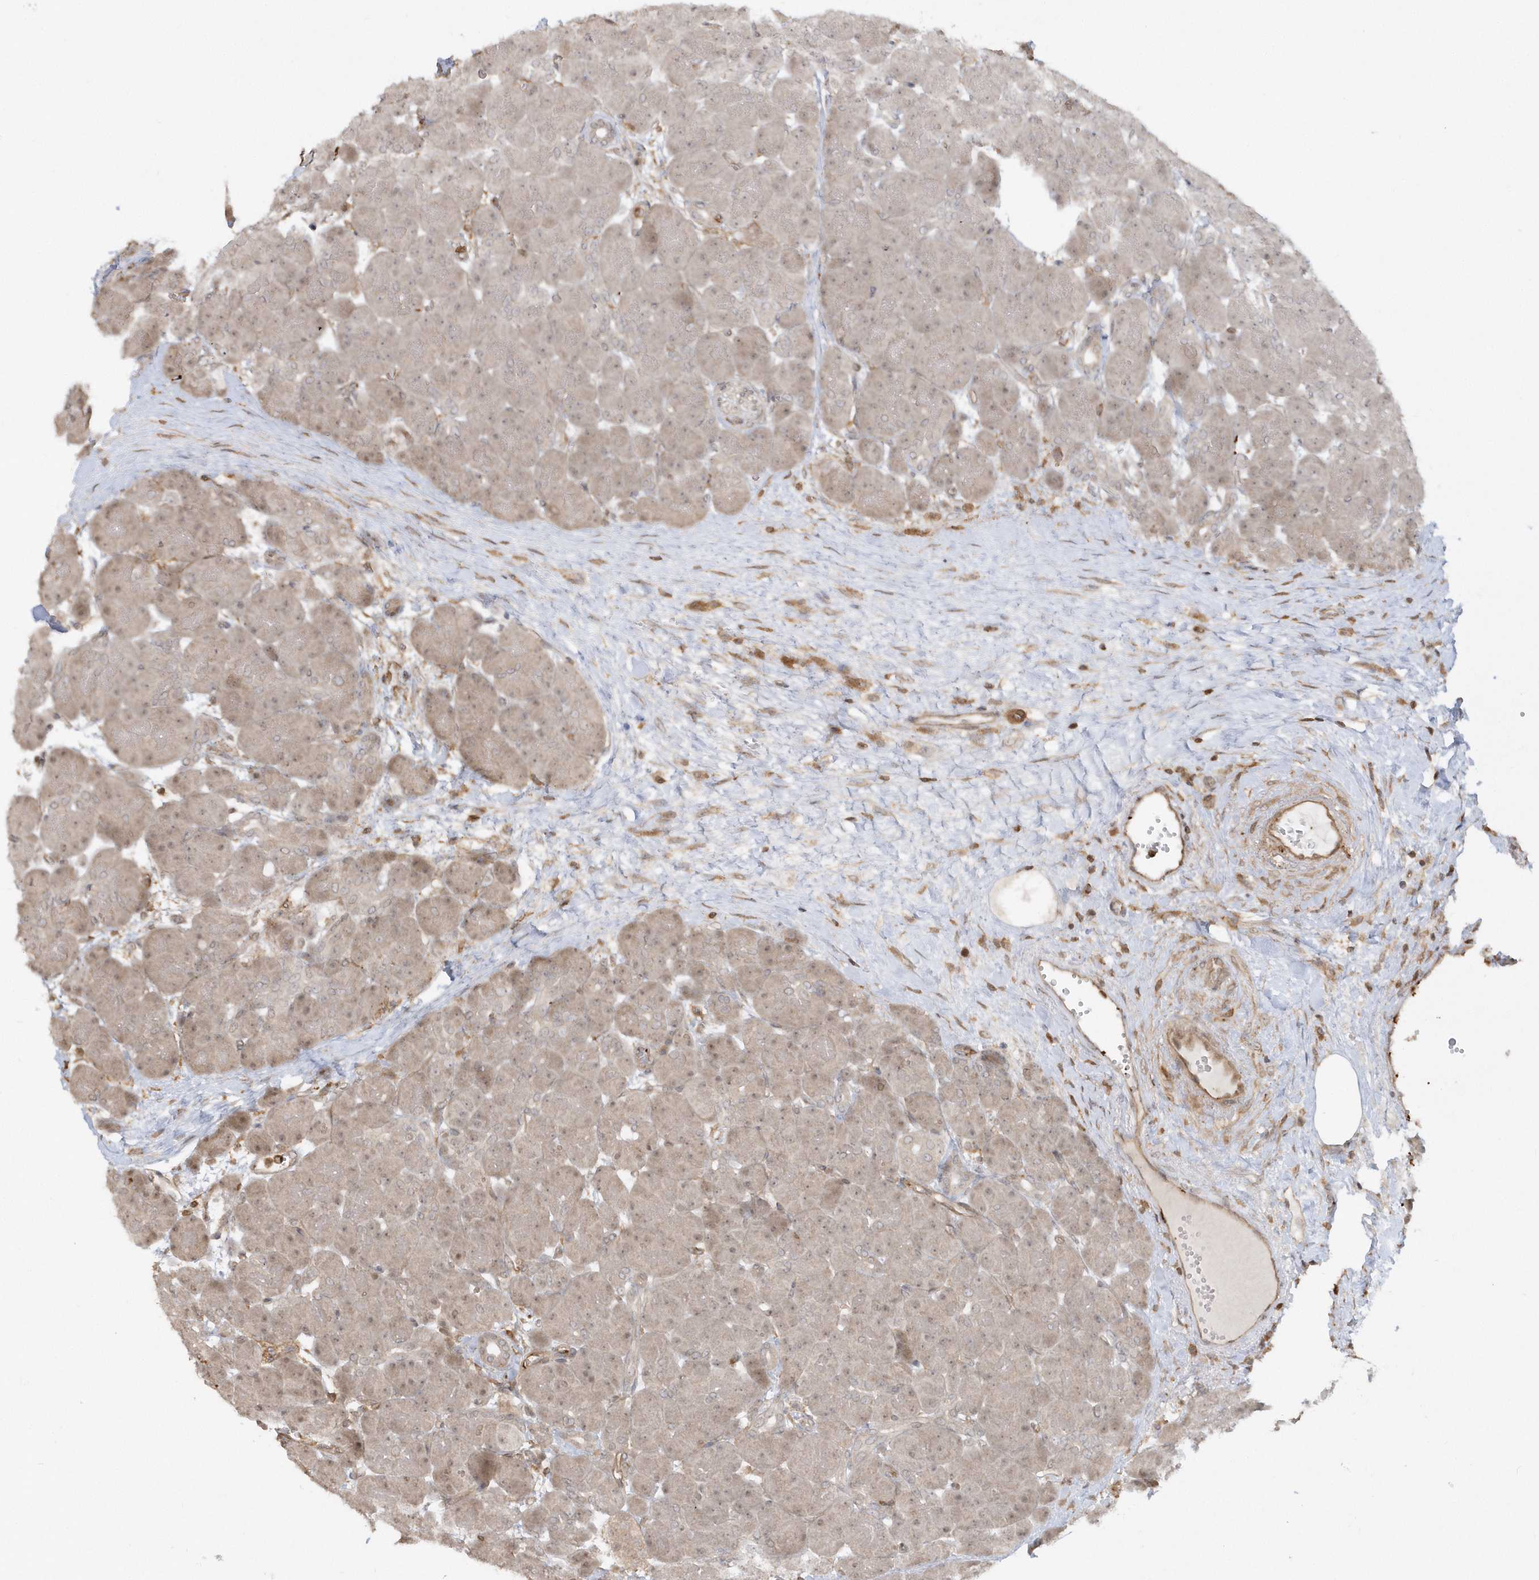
{"staining": {"intensity": "weak", "quantity": "25%-75%", "location": "cytoplasmic/membranous,nuclear"}, "tissue": "pancreas", "cell_type": "Exocrine glandular cells", "image_type": "normal", "snomed": [{"axis": "morphology", "description": "Normal tissue, NOS"}, {"axis": "topography", "description": "Pancreas"}], "caption": "Weak cytoplasmic/membranous,nuclear staining for a protein is appreciated in approximately 25%-75% of exocrine glandular cells of benign pancreas using IHC.", "gene": "BSN", "patient": {"sex": "male", "age": 66}}